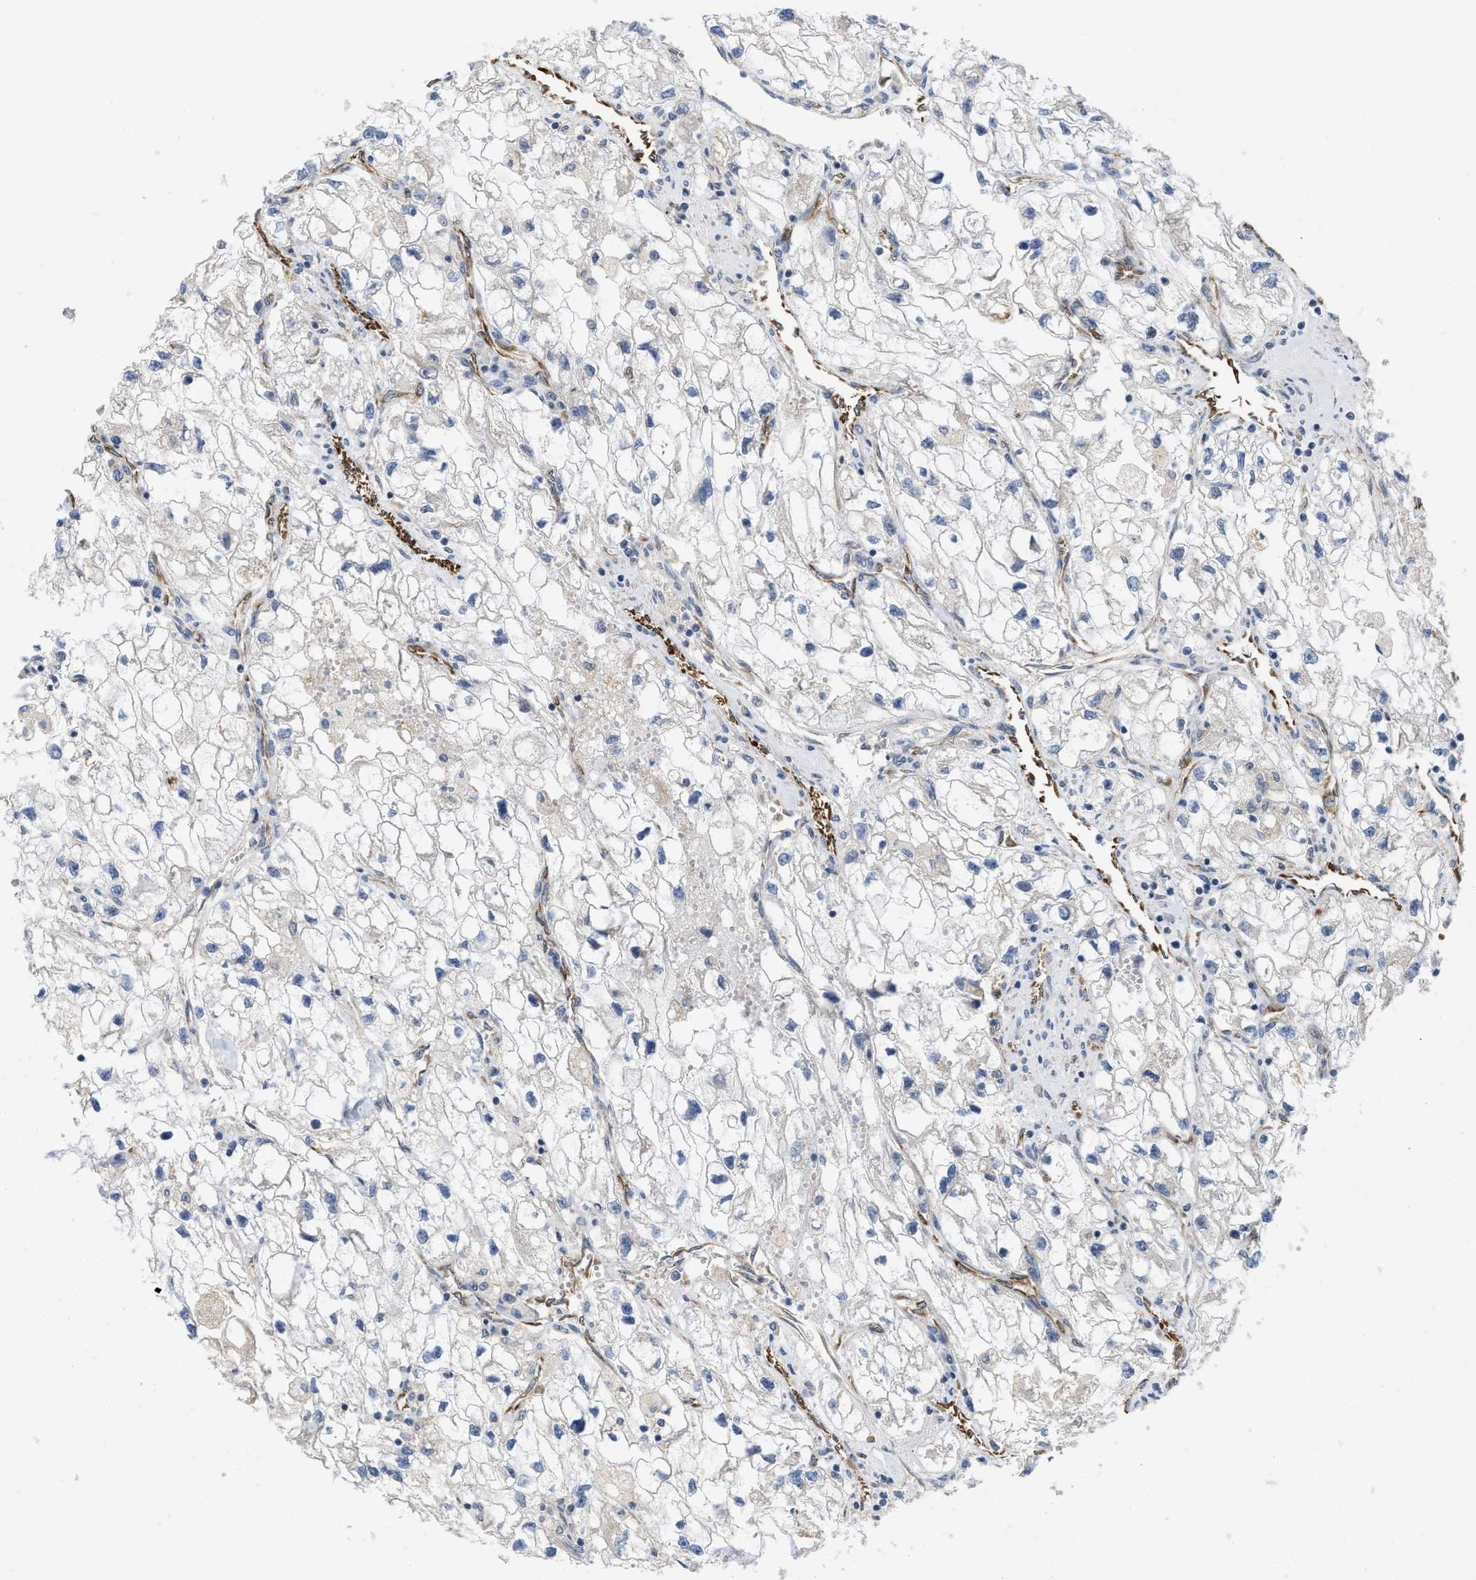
{"staining": {"intensity": "negative", "quantity": "none", "location": "none"}, "tissue": "renal cancer", "cell_type": "Tumor cells", "image_type": "cancer", "snomed": [{"axis": "morphology", "description": "Adenocarcinoma, NOS"}, {"axis": "topography", "description": "Kidney"}], "caption": "This photomicrograph is of adenocarcinoma (renal) stained with IHC to label a protein in brown with the nuclei are counter-stained blue. There is no staining in tumor cells.", "gene": "EOGT", "patient": {"sex": "female", "age": 70}}